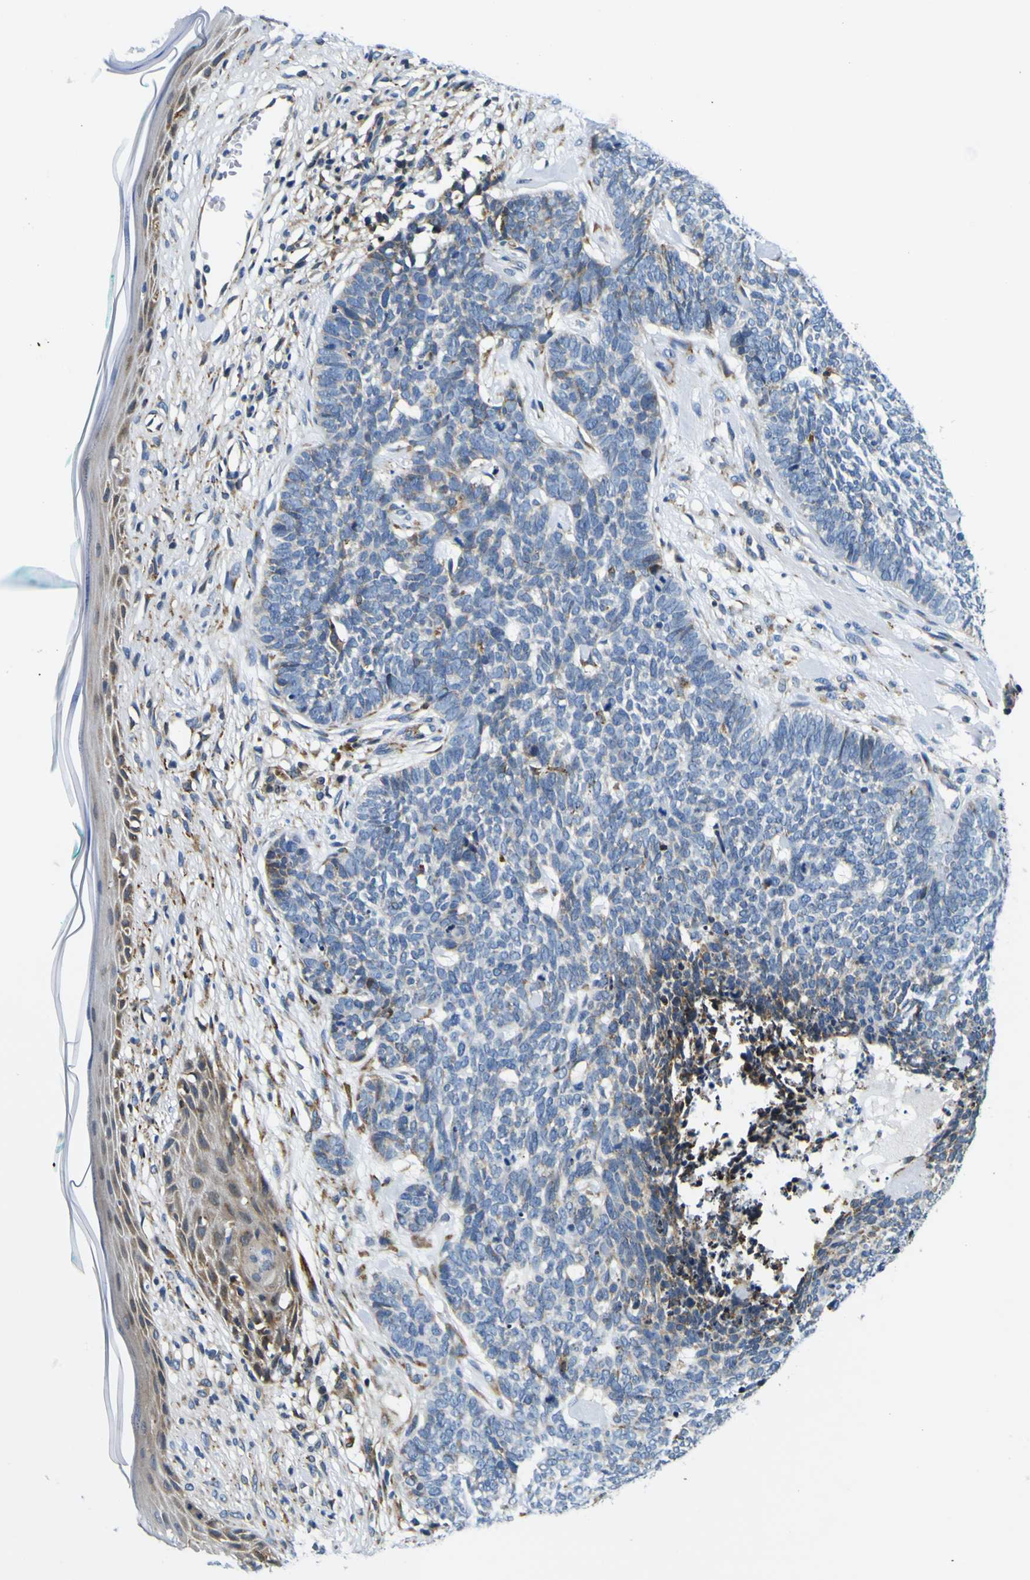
{"staining": {"intensity": "negative", "quantity": "none", "location": "none"}, "tissue": "skin cancer", "cell_type": "Tumor cells", "image_type": "cancer", "snomed": [{"axis": "morphology", "description": "Basal cell carcinoma"}, {"axis": "topography", "description": "Skin"}], "caption": "IHC of human skin cancer (basal cell carcinoma) shows no staining in tumor cells.", "gene": "NLRP3", "patient": {"sex": "female", "age": 84}}